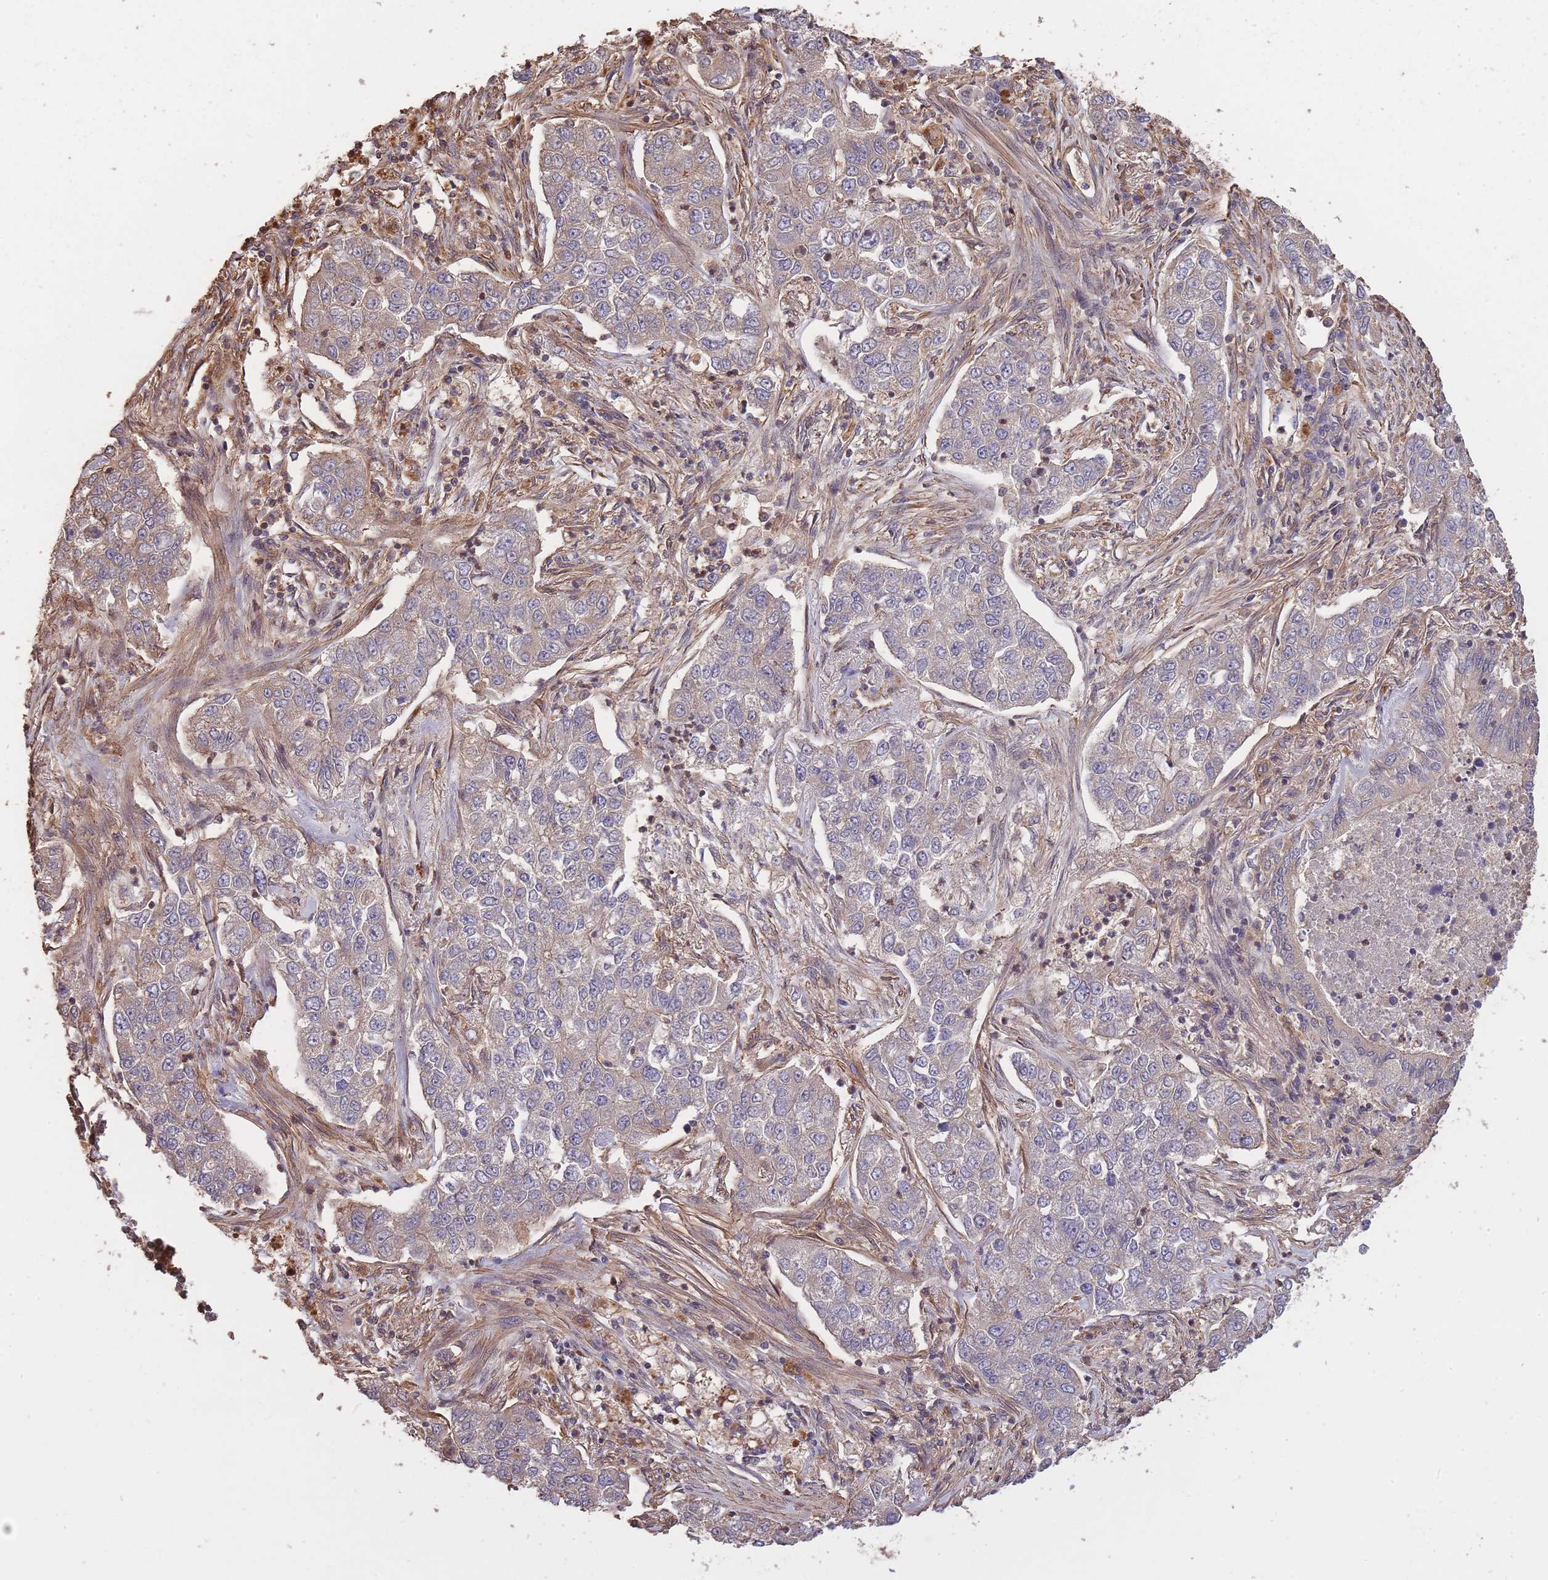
{"staining": {"intensity": "weak", "quantity": "<25%", "location": "cytoplasmic/membranous"}, "tissue": "lung cancer", "cell_type": "Tumor cells", "image_type": "cancer", "snomed": [{"axis": "morphology", "description": "Squamous cell carcinoma, NOS"}, {"axis": "topography", "description": "Lung"}], "caption": "The image reveals no staining of tumor cells in lung cancer (squamous cell carcinoma). The staining is performed using DAB brown chromogen with nuclei counter-stained in using hematoxylin.", "gene": "ARMH3", "patient": {"sex": "male", "age": 74}}